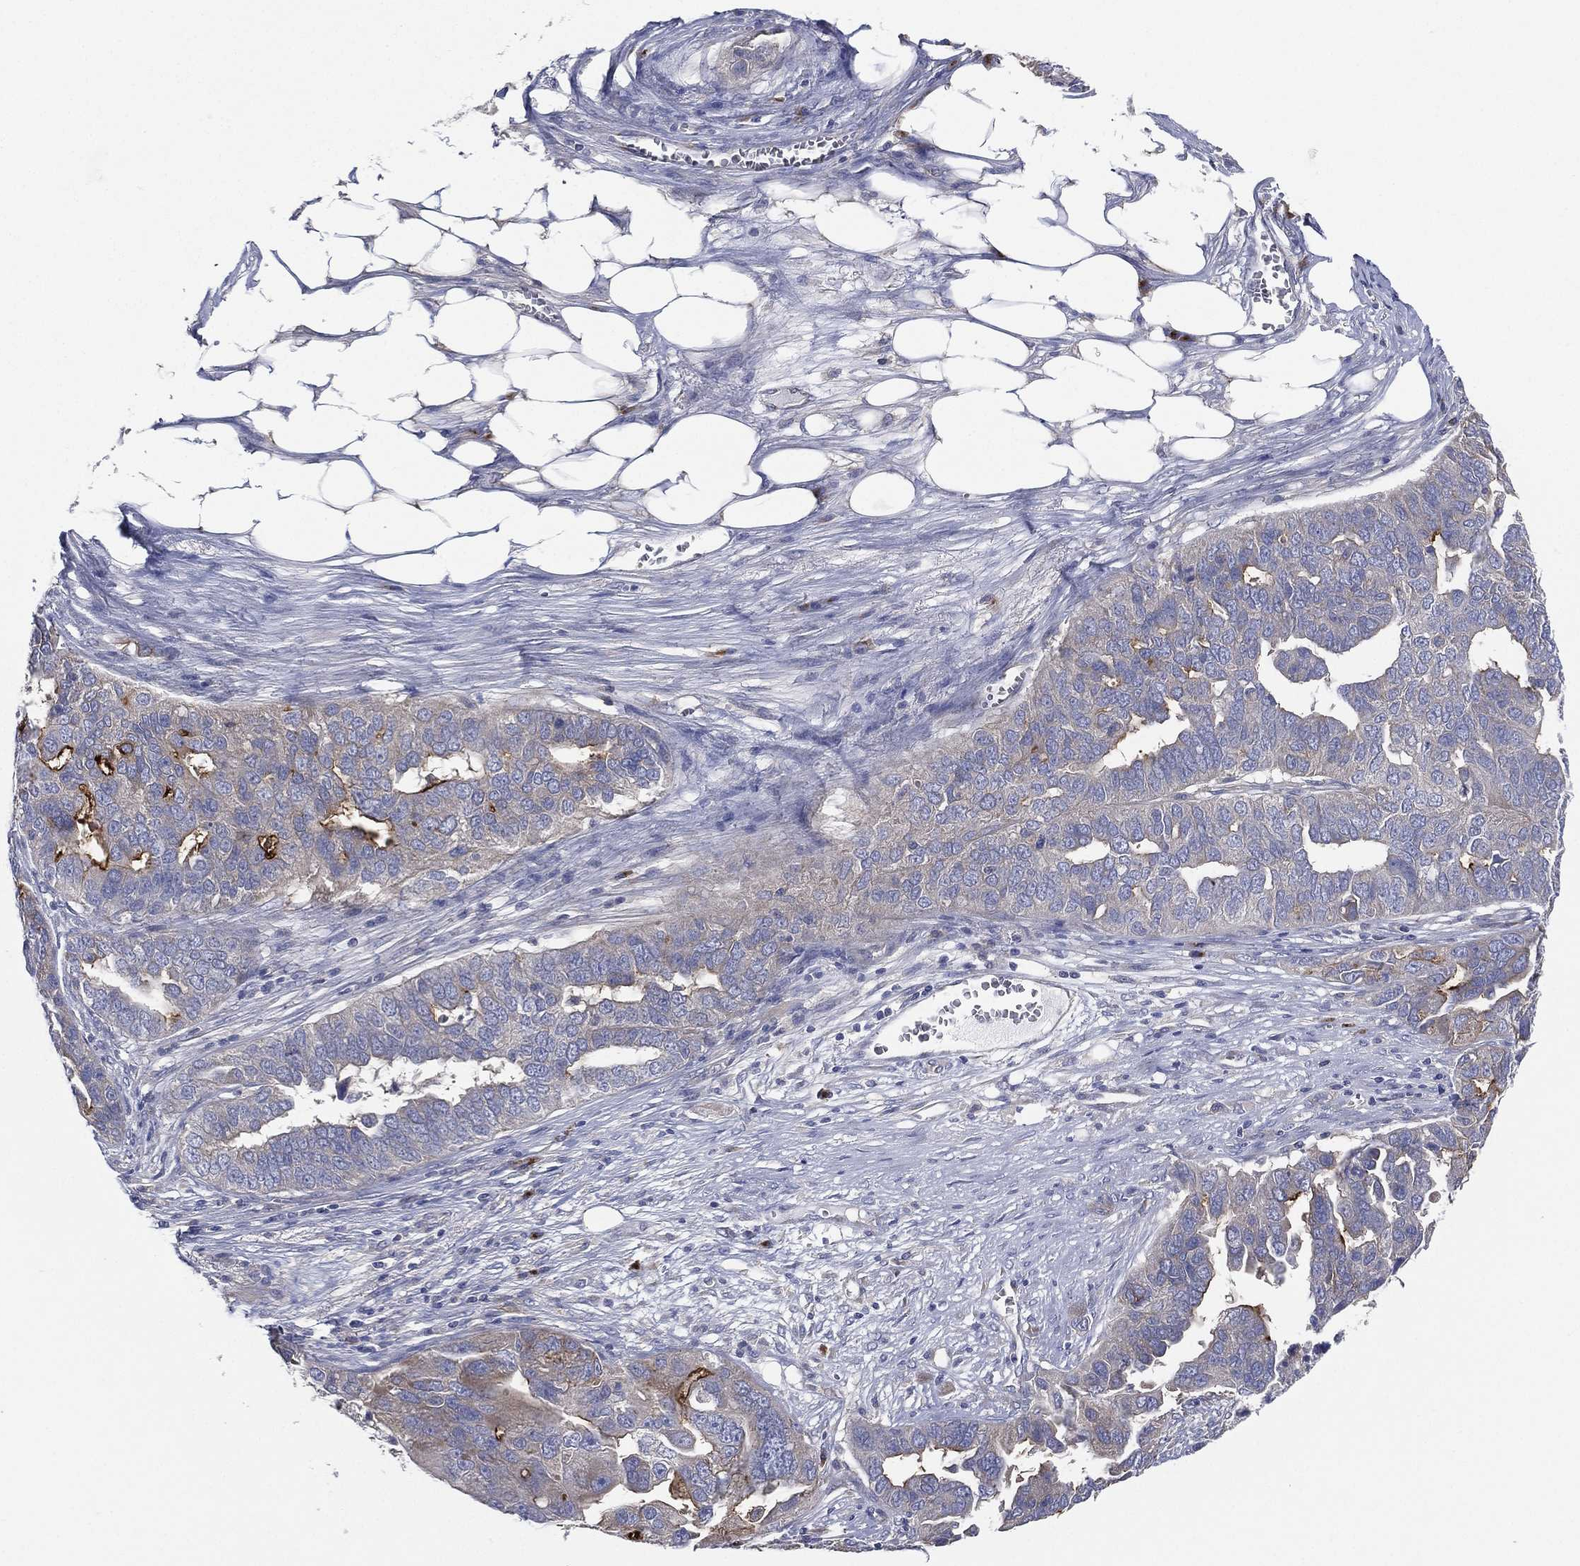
{"staining": {"intensity": "negative", "quantity": "none", "location": "none"}, "tissue": "ovarian cancer", "cell_type": "Tumor cells", "image_type": "cancer", "snomed": [{"axis": "morphology", "description": "Carcinoma, endometroid"}, {"axis": "topography", "description": "Soft tissue"}, {"axis": "topography", "description": "Ovary"}], "caption": "Photomicrograph shows no significant protein expression in tumor cells of endometroid carcinoma (ovarian). The staining is performed using DAB brown chromogen with nuclei counter-stained in using hematoxylin.", "gene": "ATP8A2", "patient": {"sex": "female", "age": 52}}